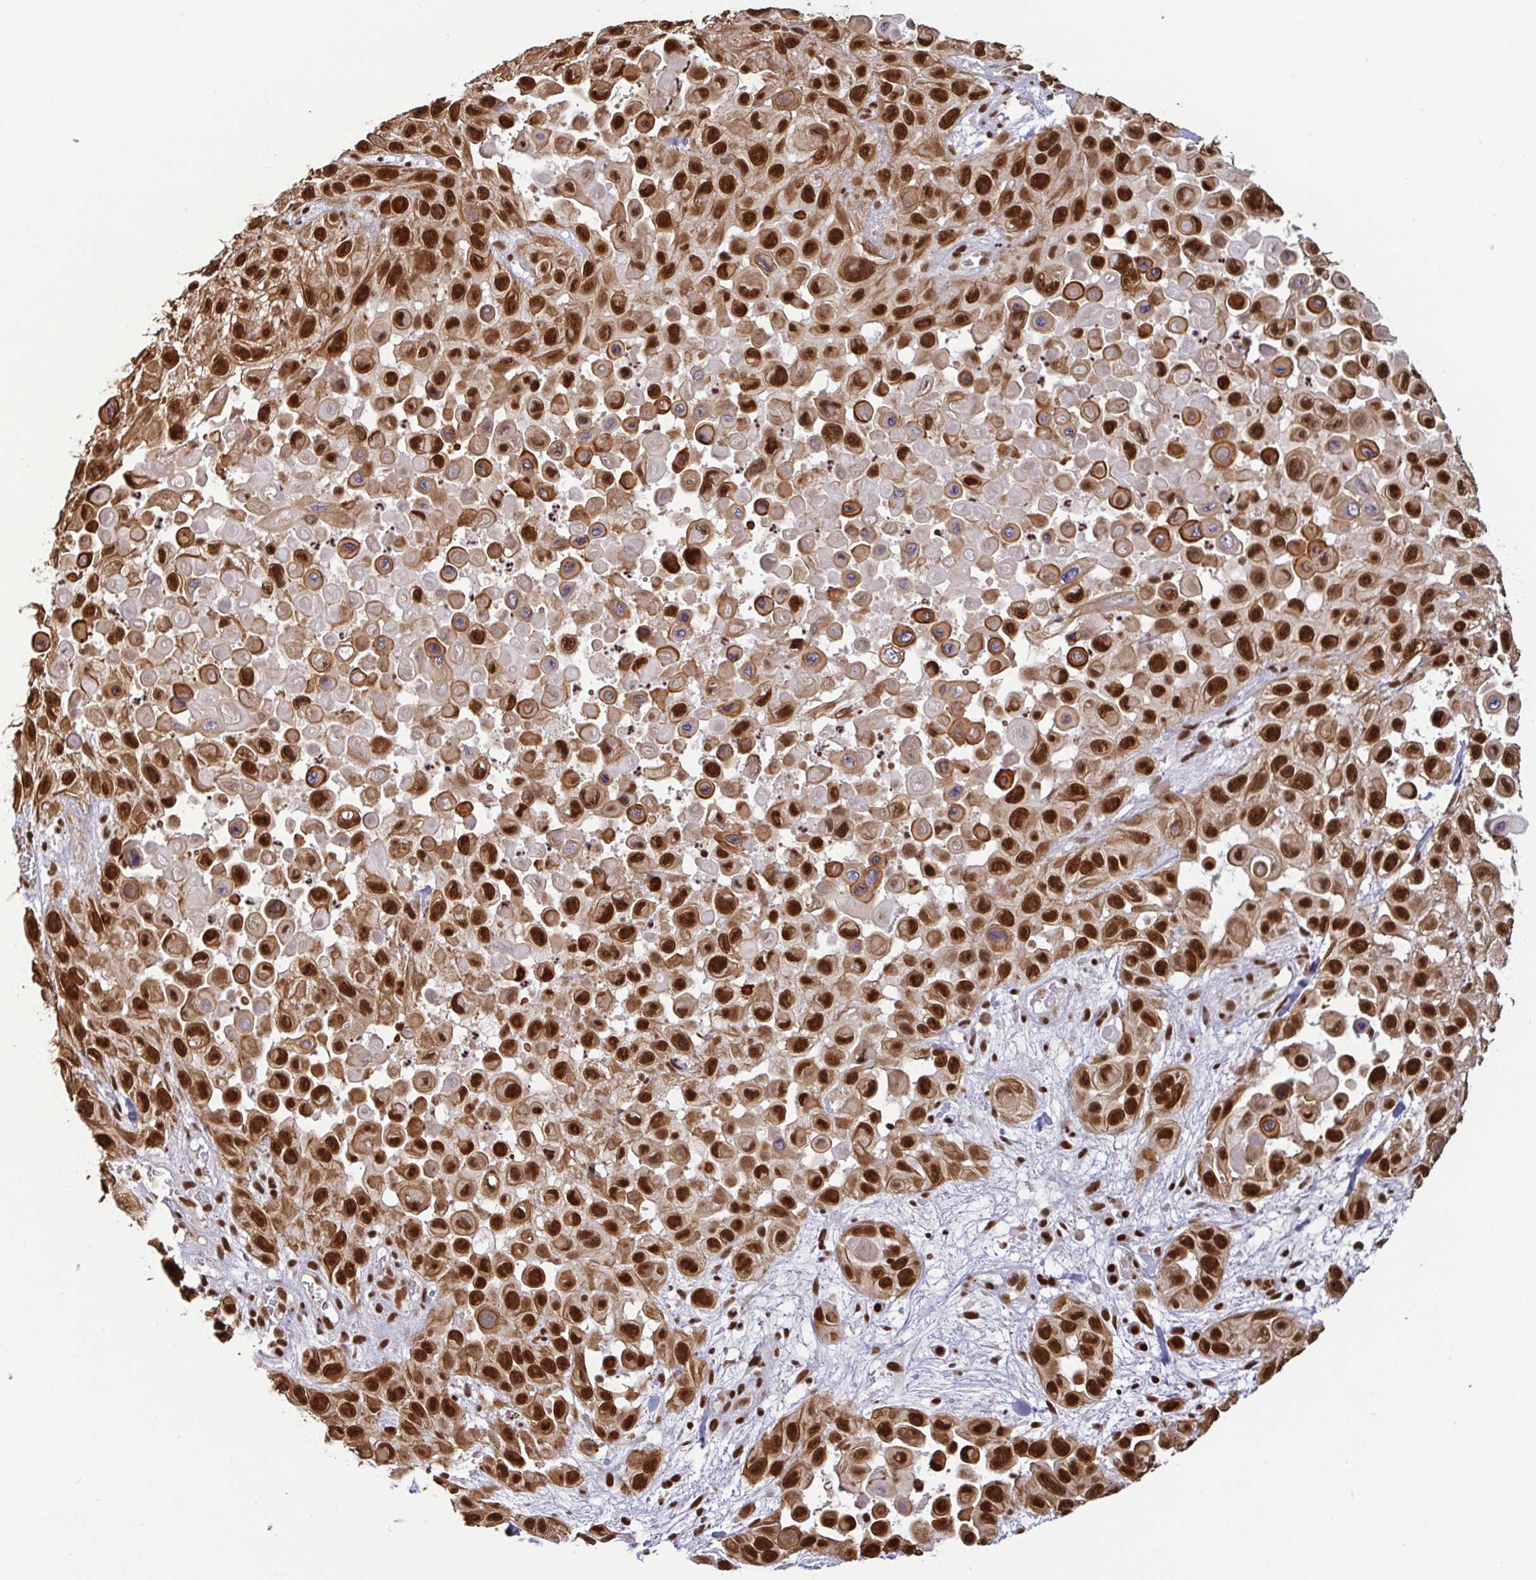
{"staining": {"intensity": "strong", "quantity": ">75%", "location": "cytoplasmic/membranous,nuclear"}, "tissue": "skin cancer", "cell_type": "Tumor cells", "image_type": "cancer", "snomed": [{"axis": "morphology", "description": "Squamous cell carcinoma, NOS"}, {"axis": "topography", "description": "Skin"}], "caption": "Skin squamous cell carcinoma tissue displays strong cytoplasmic/membranous and nuclear staining in approximately >75% of tumor cells", "gene": "SP3", "patient": {"sex": "male", "age": 81}}